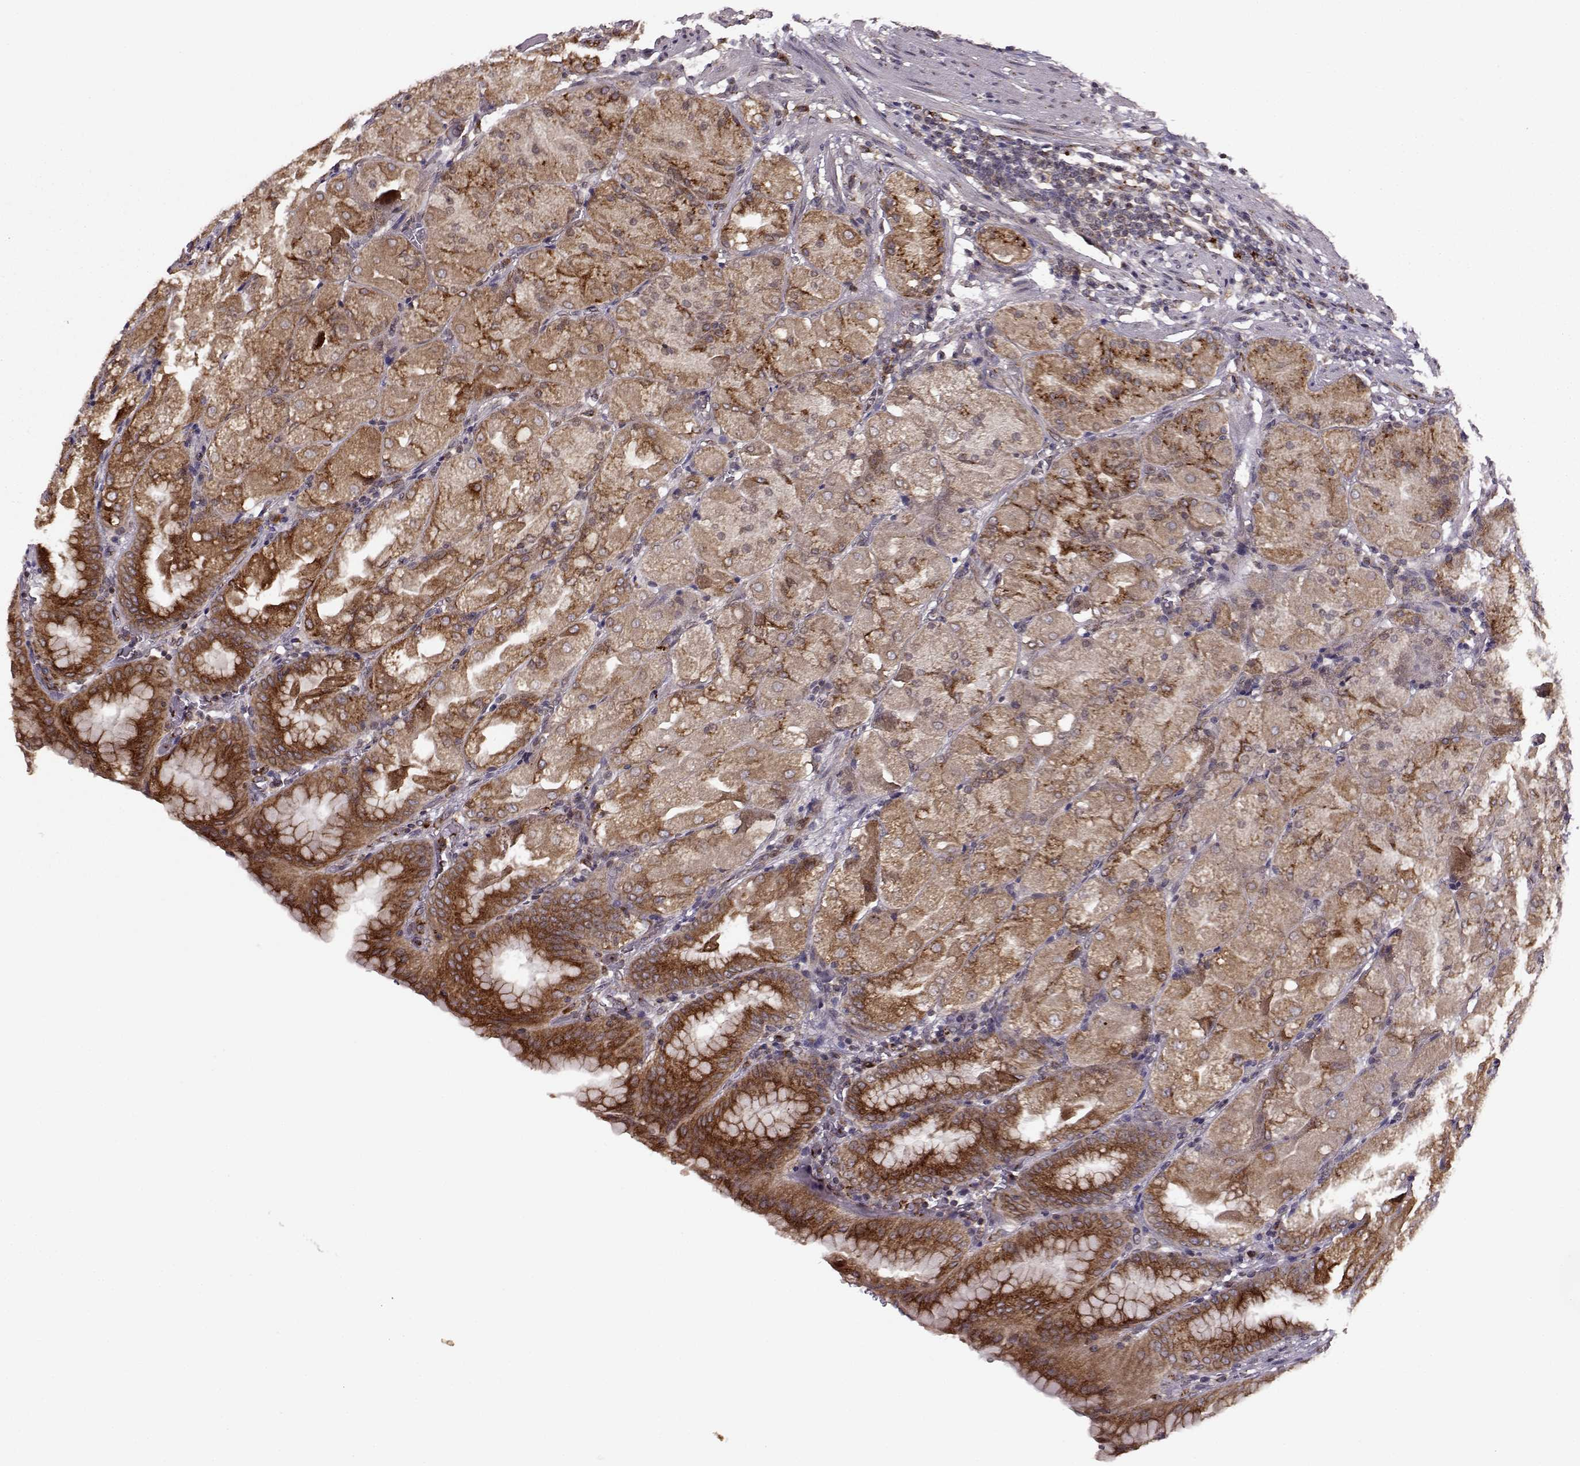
{"staining": {"intensity": "moderate", "quantity": ">75%", "location": "cytoplasmic/membranous"}, "tissue": "stomach", "cell_type": "Glandular cells", "image_type": "normal", "snomed": [{"axis": "morphology", "description": "Normal tissue, NOS"}, {"axis": "topography", "description": "Stomach, upper"}, {"axis": "topography", "description": "Stomach"}, {"axis": "topography", "description": "Stomach, lower"}], "caption": "Moderate cytoplasmic/membranous positivity for a protein is identified in approximately >75% of glandular cells of normal stomach using immunohistochemistry (IHC).", "gene": "YIPF5", "patient": {"sex": "male", "age": 62}}